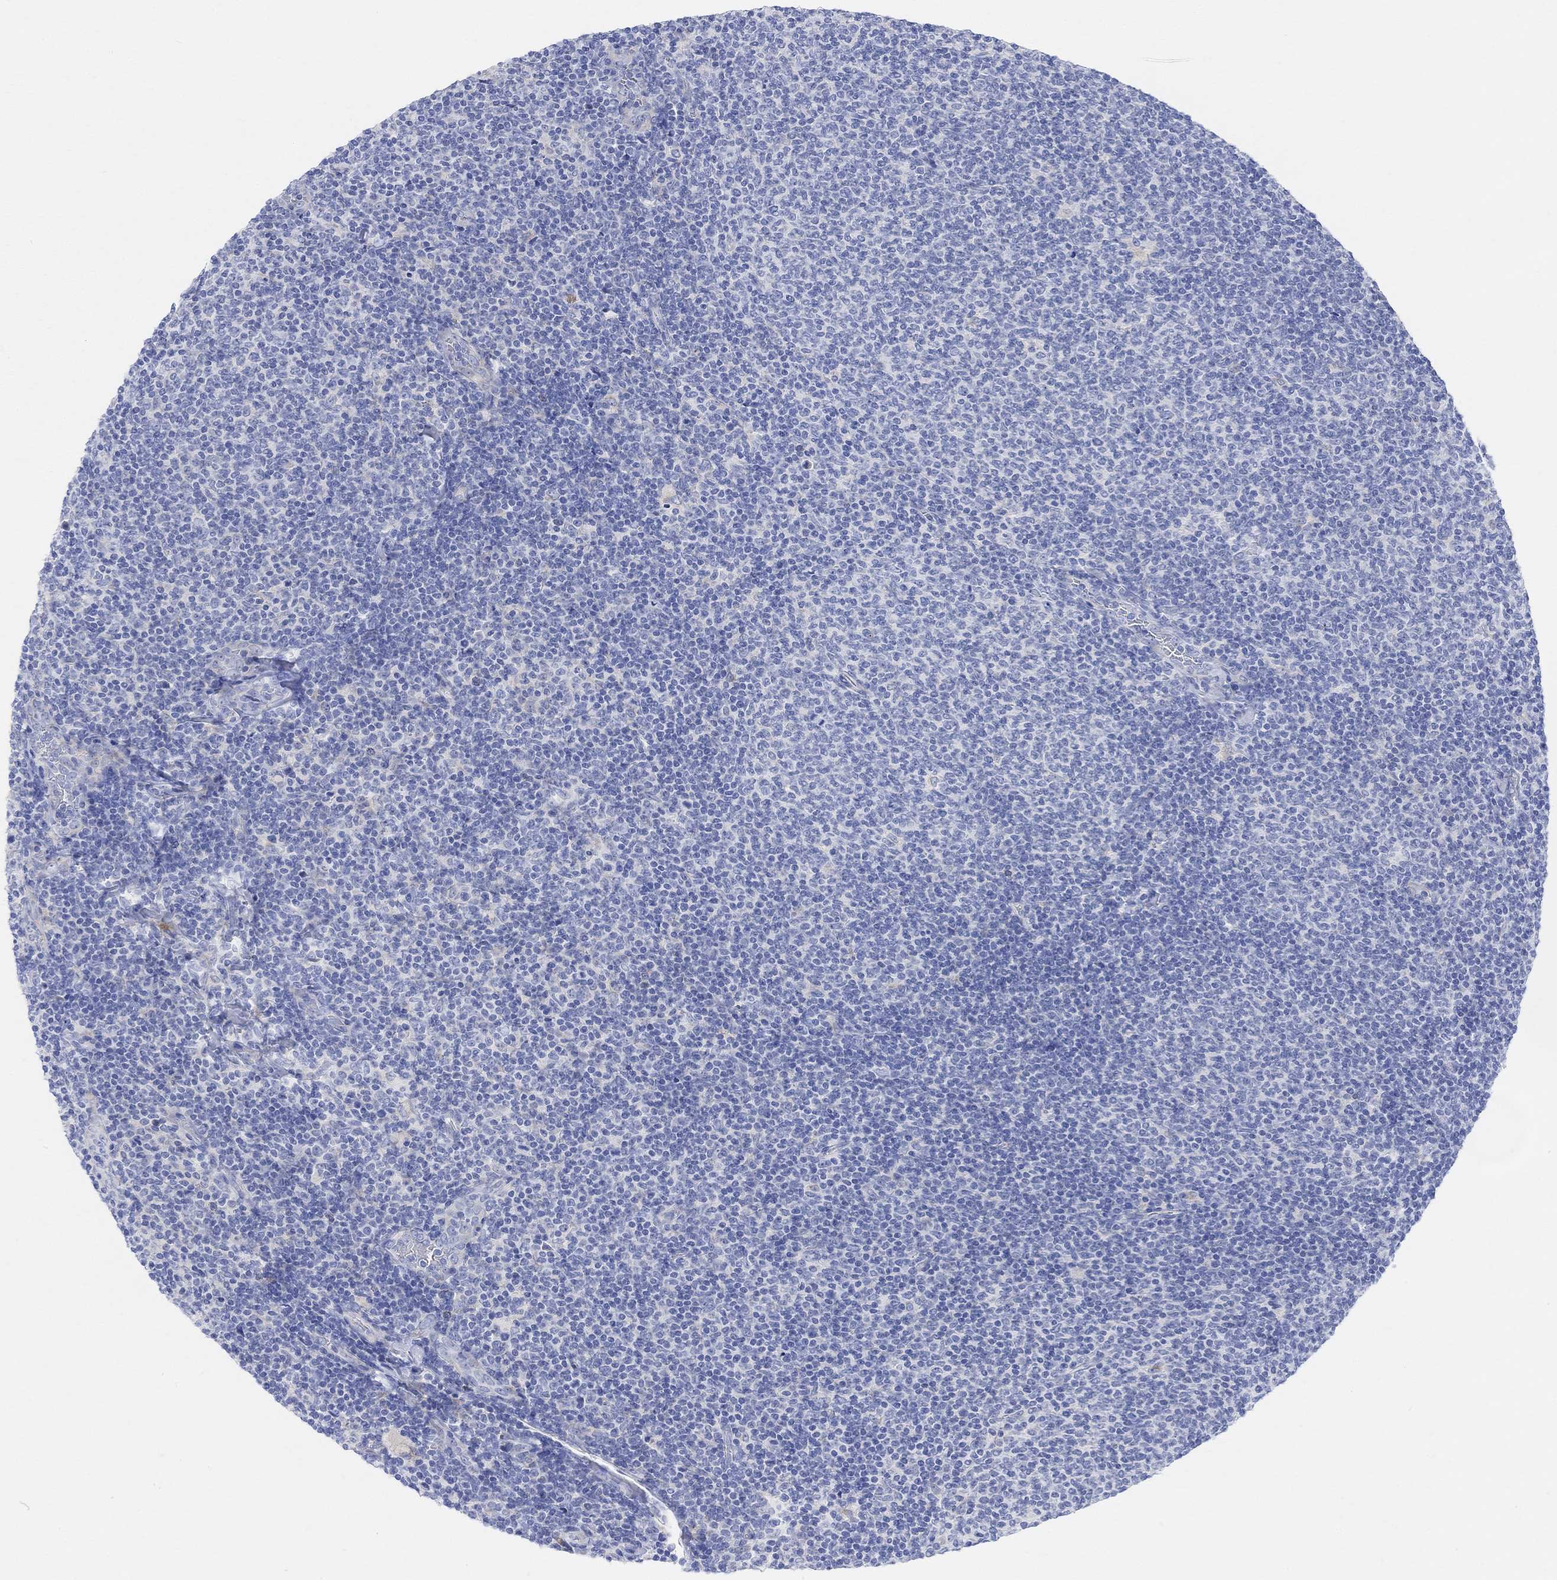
{"staining": {"intensity": "negative", "quantity": "none", "location": "none"}, "tissue": "lymphoma", "cell_type": "Tumor cells", "image_type": "cancer", "snomed": [{"axis": "morphology", "description": "Malignant lymphoma, non-Hodgkin's type, Low grade"}, {"axis": "topography", "description": "Lymph node"}], "caption": "High power microscopy micrograph of an immunohistochemistry histopathology image of lymphoma, revealing no significant expression in tumor cells.", "gene": "RETNLB", "patient": {"sex": "male", "age": 52}}